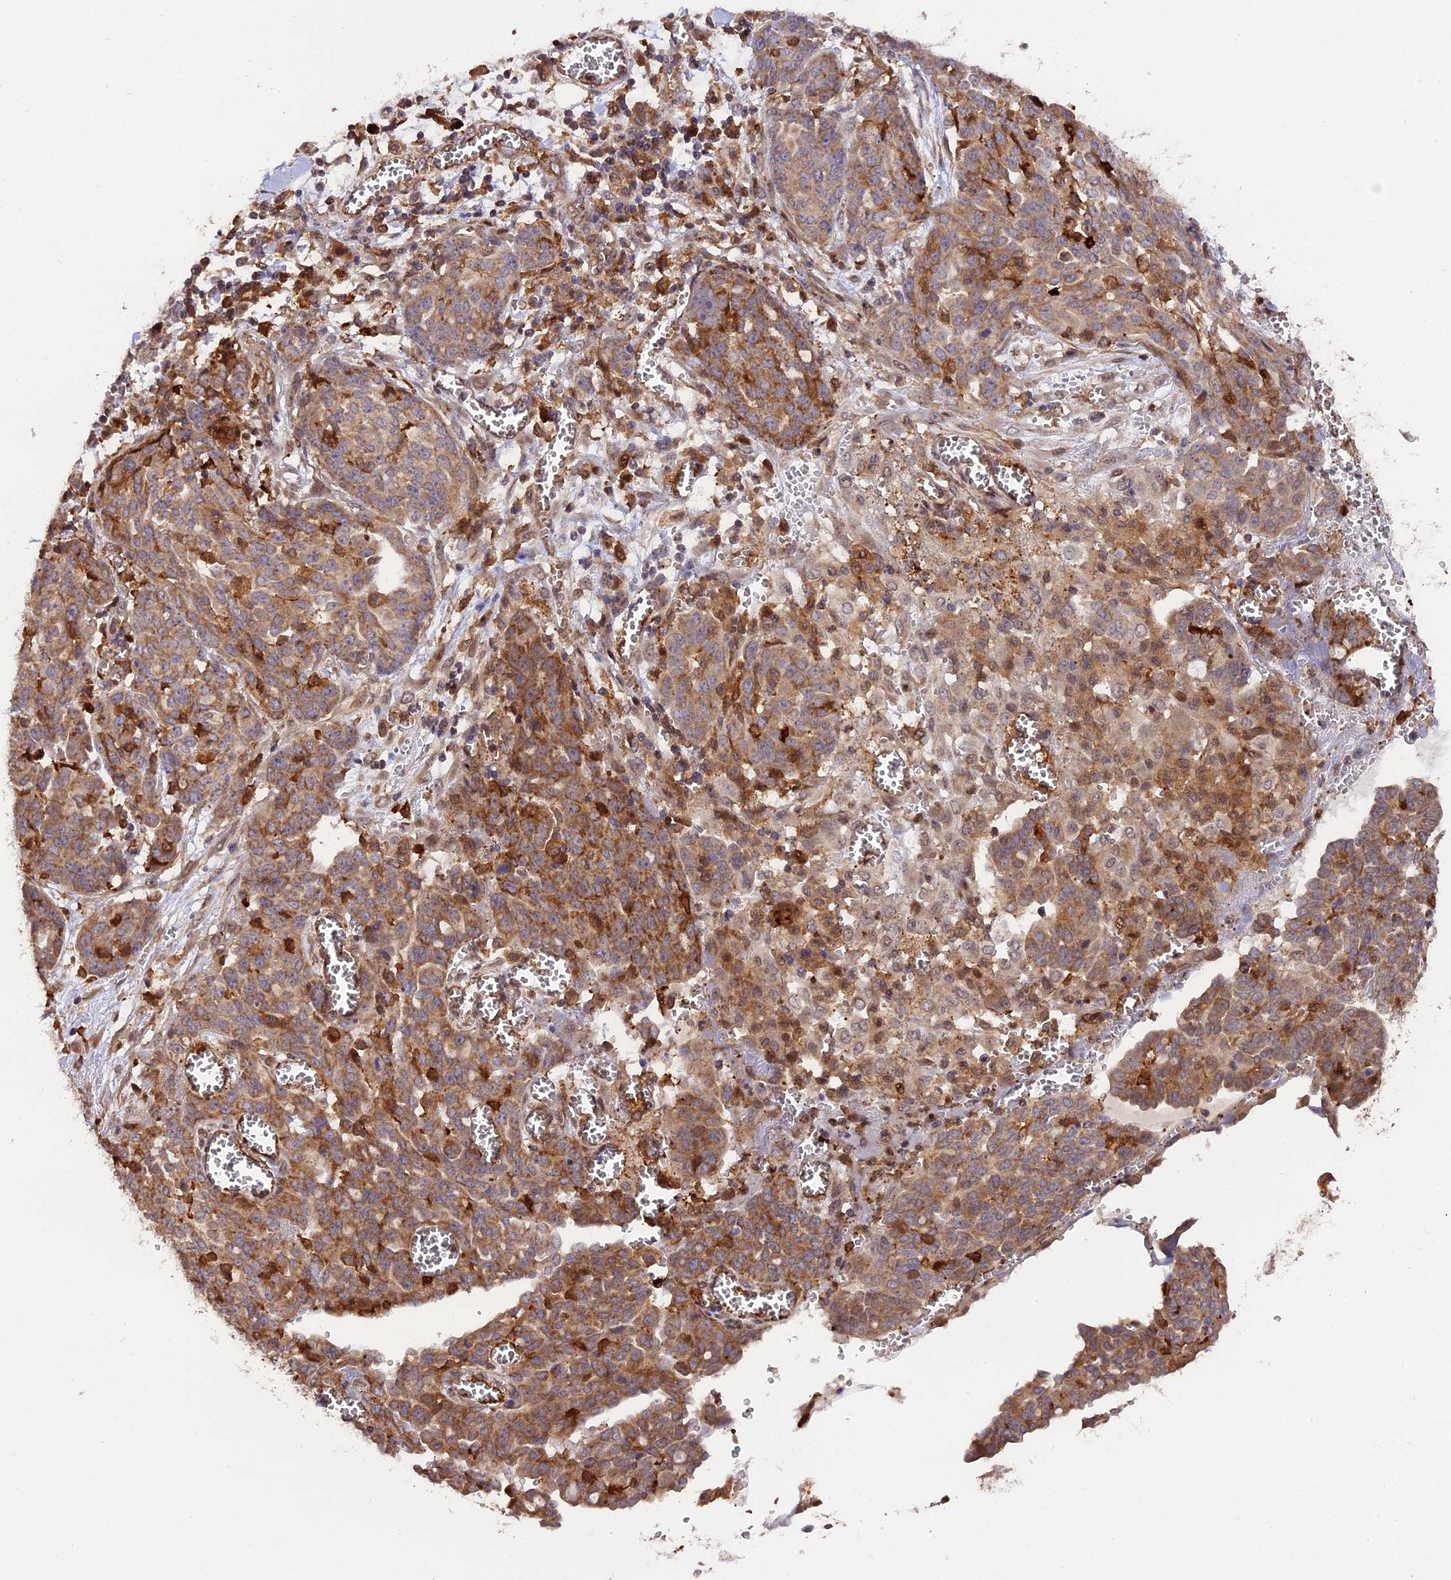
{"staining": {"intensity": "moderate", "quantity": ">75%", "location": "cytoplasmic/membranous"}, "tissue": "ovarian cancer", "cell_type": "Tumor cells", "image_type": "cancer", "snomed": [{"axis": "morphology", "description": "Cystadenocarcinoma, serous, NOS"}, {"axis": "topography", "description": "Soft tissue"}, {"axis": "topography", "description": "Ovary"}], "caption": "Immunohistochemistry (DAB) staining of human ovarian serous cystadenocarcinoma exhibits moderate cytoplasmic/membranous protein staining in about >75% of tumor cells.", "gene": "HERPUD1", "patient": {"sex": "female", "age": 57}}